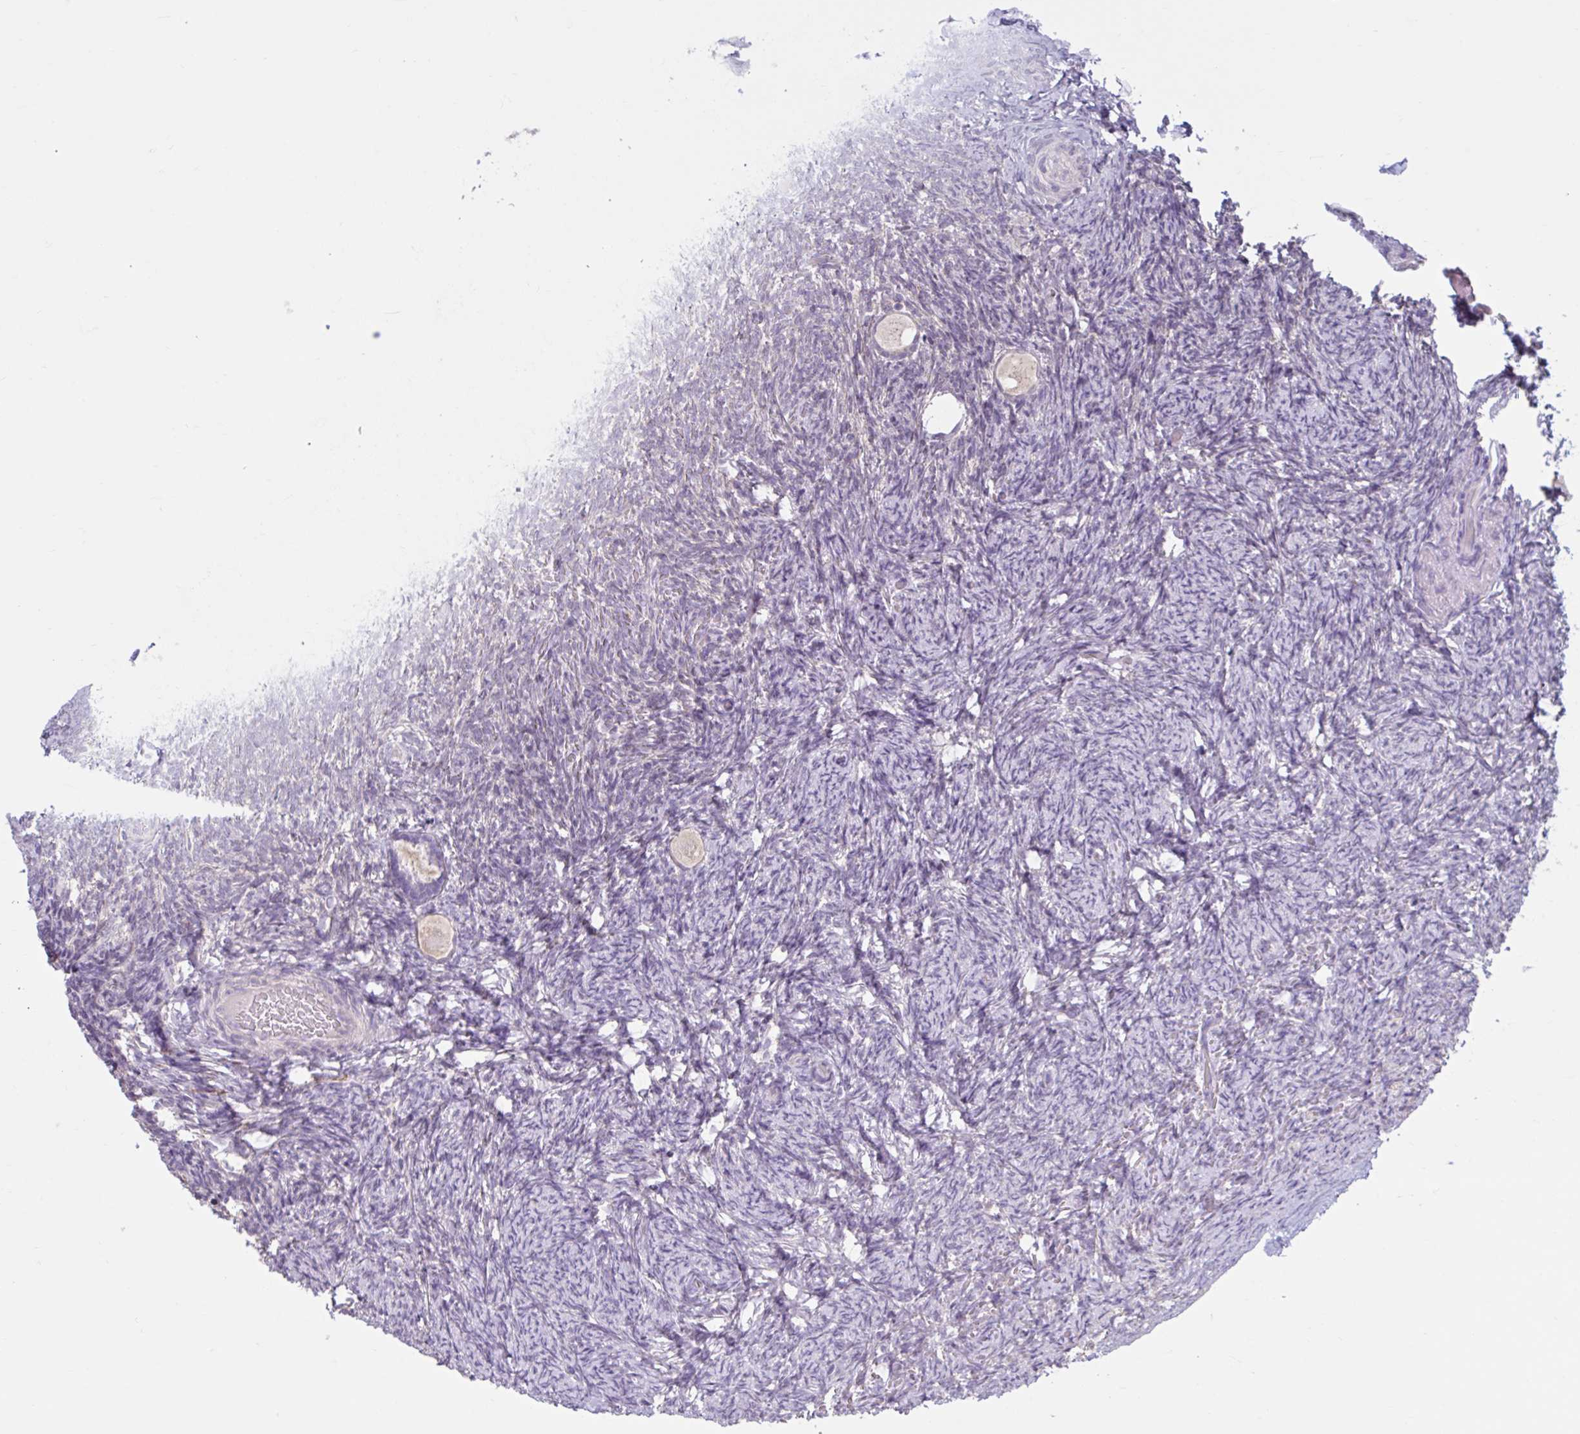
{"staining": {"intensity": "negative", "quantity": "none", "location": "none"}, "tissue": "ovary", "cell_type": "Follicle cells", "image_type": "normal", "snomed": [{"axis": "morphology", "description": "Normal tissue, NOS"}, {"axis": "topography", "description": "Ovary"}], "caption": "IHC of unremarkable ovary shows no positivity in follicle cells. Brightfield microscopy of immunohistochemistry (IHC) stained with DAB (3,3'-diaminobenzidine) (brown) and hematoxylin (blue), captured at high magnification.", "gene": "CDH19", "patient": {"sex": "female", "age": 34}}